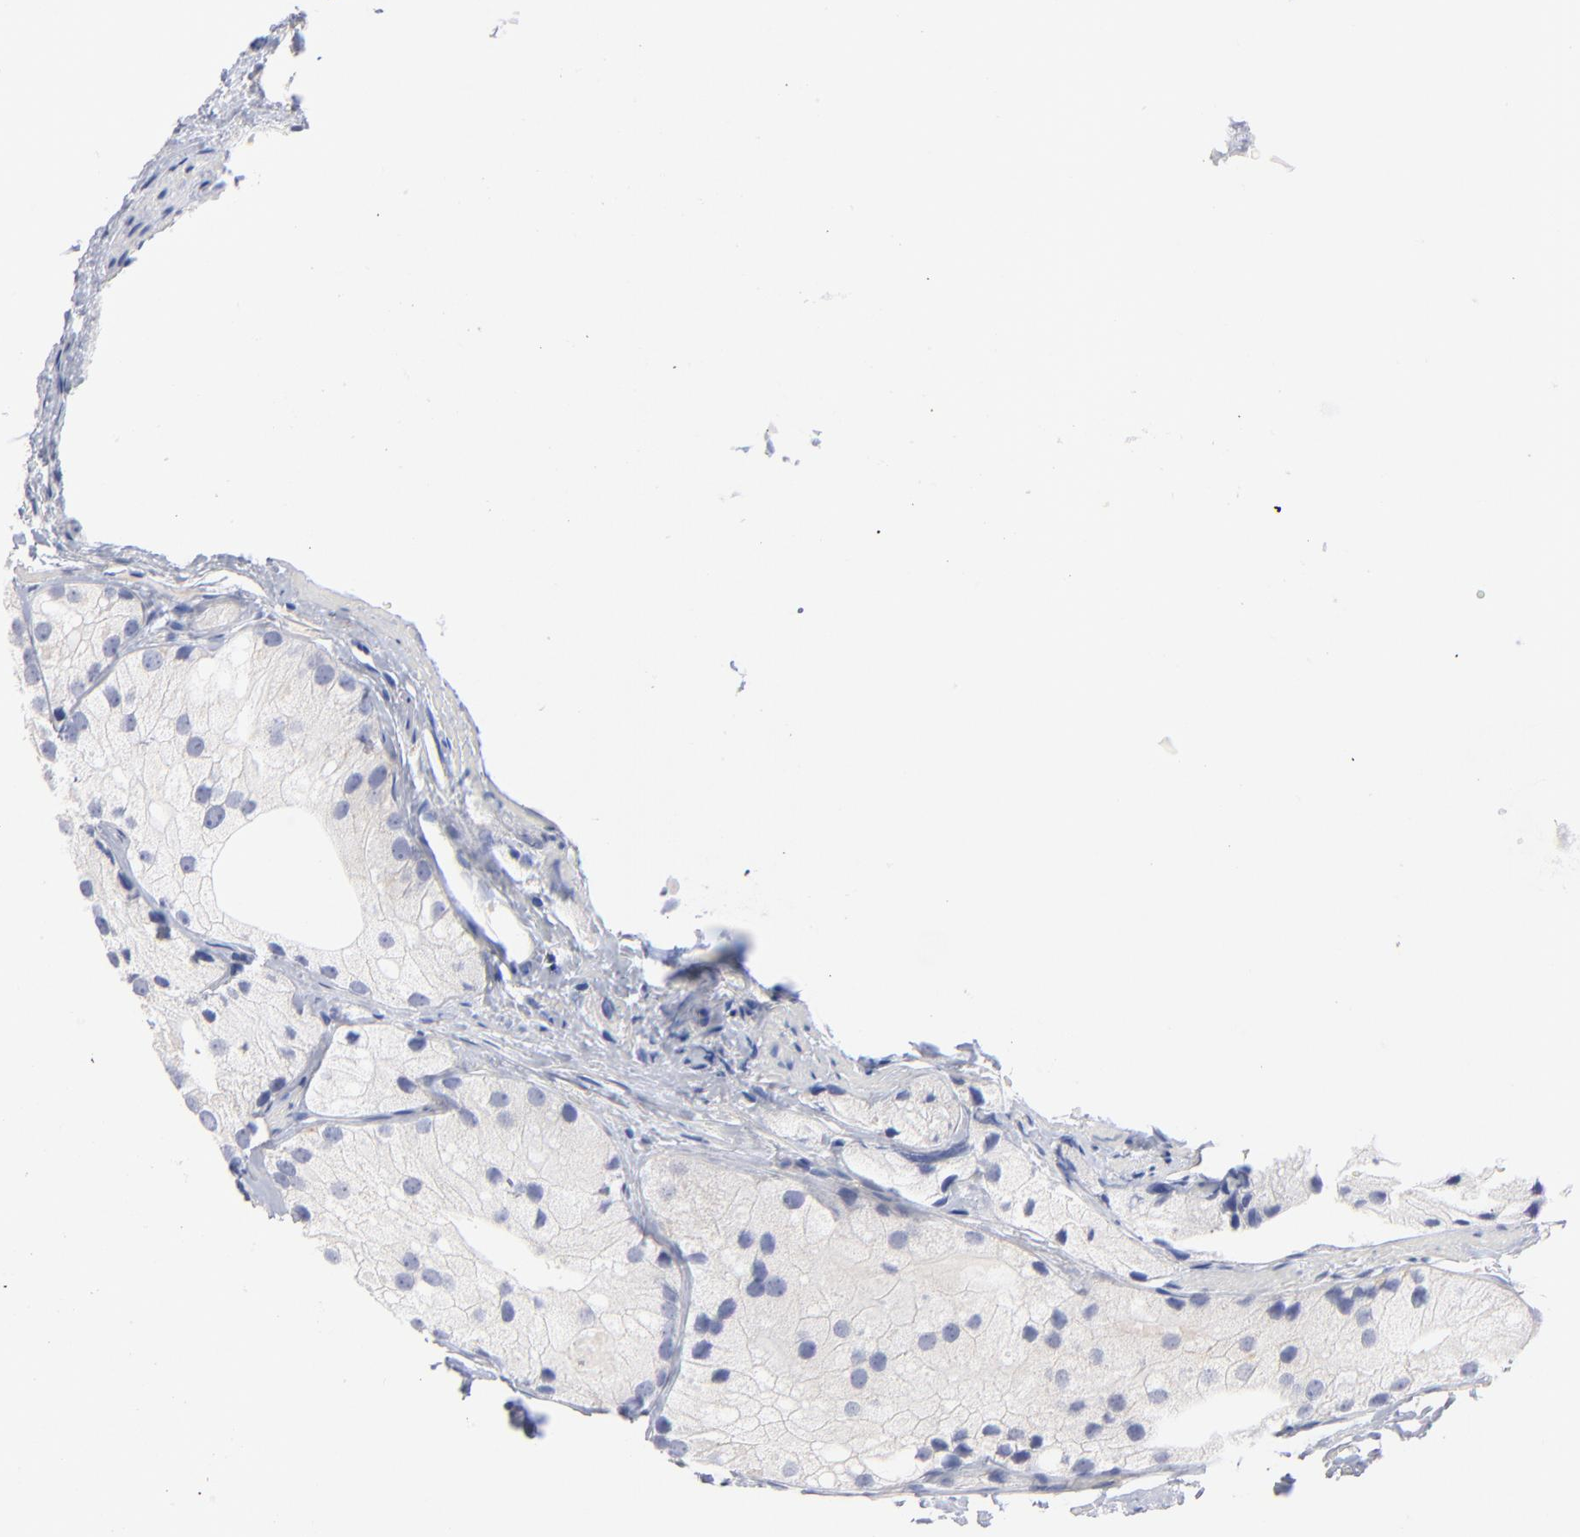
{"staining": {"intensity": "negative", "quantity": "none", "location": "none"}, "tissue": "prostate cancer", "cell_type": "Tumor cells", "image_type": "cancer", "snomed": [{"axis": "morphology", "description": "Adenocarcinoma, Low grade"}, {"axis": "topography", "description": "Prostate"}], "caption": "Tumor cells show no significant expression in prostate adenocarcinoma (low-grade).", "gene": "SEPTIN6", "patient": {"sex": "male", "age": 69}}